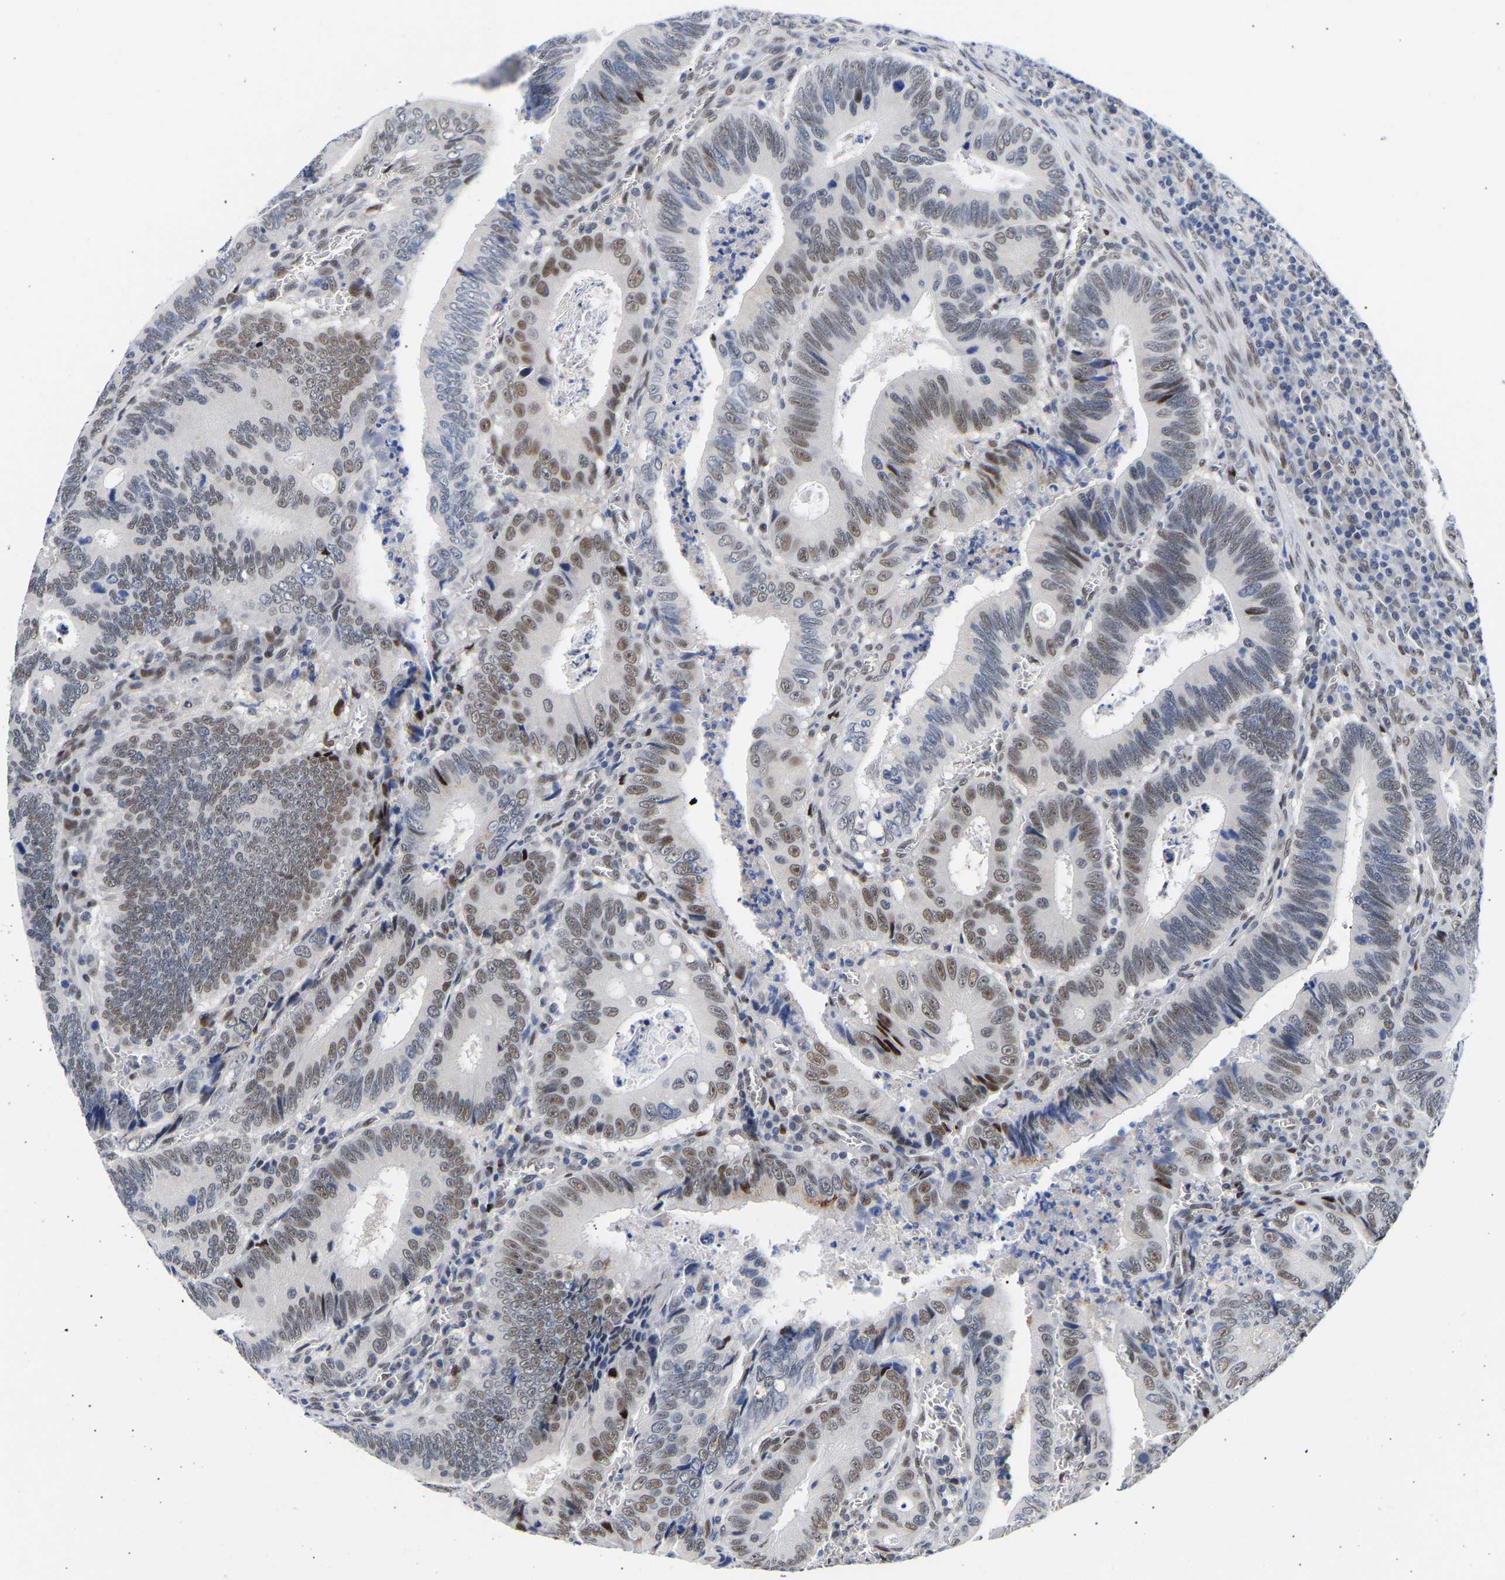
{"staining": {"intensity": "moderate", "quantity": ">75%", "location": "nuclear"}, "tissue": "colorectal cancer", "cell_type": "Tumor cells", "image_type": "cancer", "snomed": [{"axis": "morphology", "description": "Inflammation, NOS"}, {"axis": "morphology", "description": "Adenocarcinoma, NOS"}, {"axis": "topography", "description": "Colon"}], "caption": "There is medium levels of moderate nuclear staining in tumor cells of colorectal cancer (adenocarcinoma), as demonstrated by immunohistochemical staining (brown color).", "gene": "PTRHD1", "patient": {"sex": "male", "age": 72}}